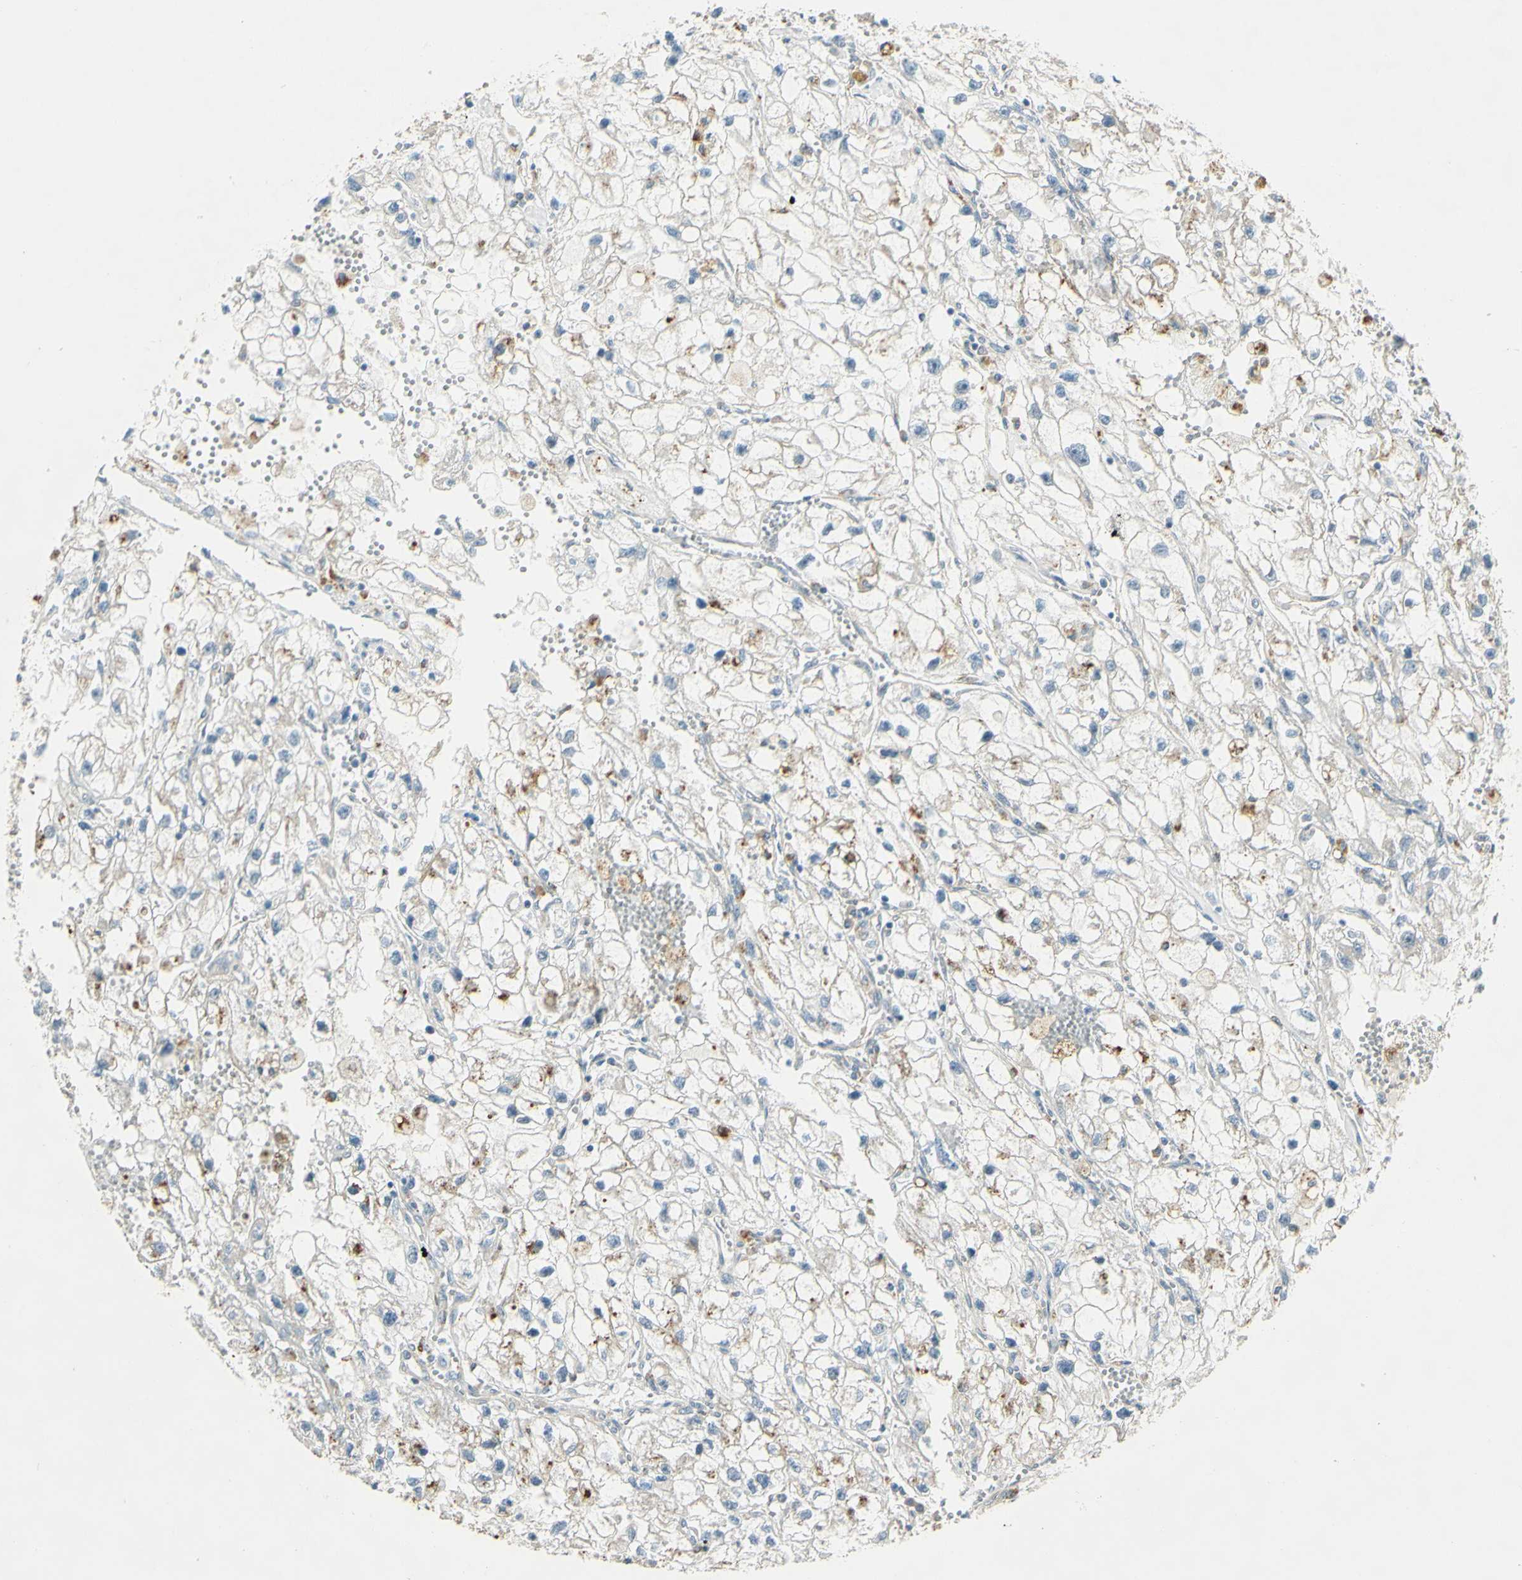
{"staining": {"intensity": "negative", "quantity": "none", "location": "none"}, "tissue": "renal cancer", "cell_type": "Tumor cells", "image_type": "cancer", "snomed": [{"axis": "morphology", "description": "Adenocarcinoma, NOS"}, {"axis": "topography", "description": "Kidney"}], "caption": "The IHC image has no significant expression in tumor cells of adenocarcinoma (renal) tissue.", "gene": "LAMA3", "patient": {"sex": "female", "age": 70}}